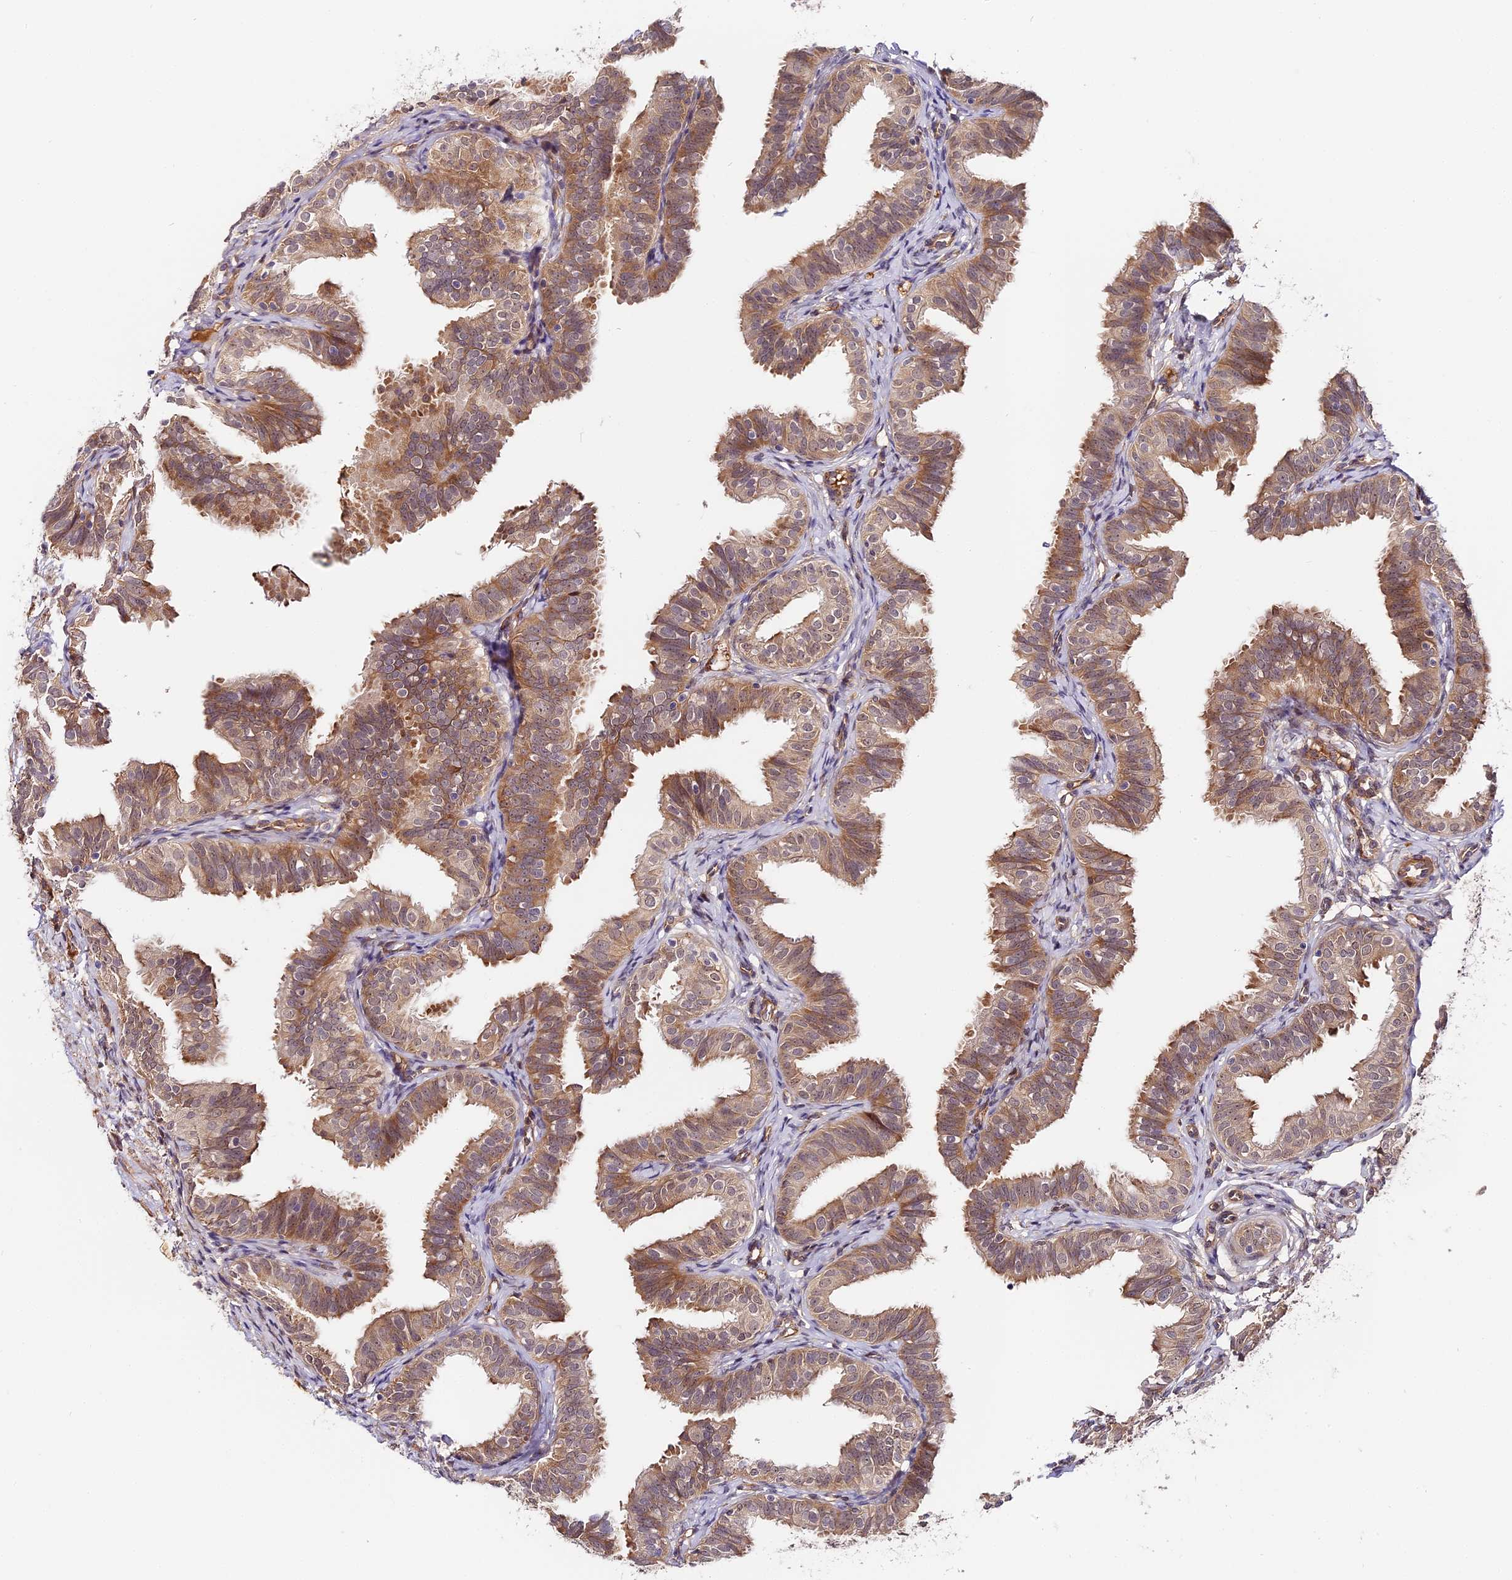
{"staining": {"intensity": "moderate", "quantity": "25%-75%", "location": "cytoplasmic/membranous"}, "tissue": "fallopian tube", "cell_type": "Glandular cells", "image_type": "normal", "snomed": [{"axis": "morphology", "description": "Normal tissue, NOS"}, {"axis": "topography", "description": "Fallopian tube"}], "caption": "Protein staining of benign fallopian tube demonstrates moderate cytoplasmic/membranous expression in approximately 25%-75% of glandular cells. (DAB (3,3'-diaminobenzidine) = brown stain, brightfield microscopy at high magnification).", "gene": "IMPACT", "patient": {"sex": "female", "age": 35}}